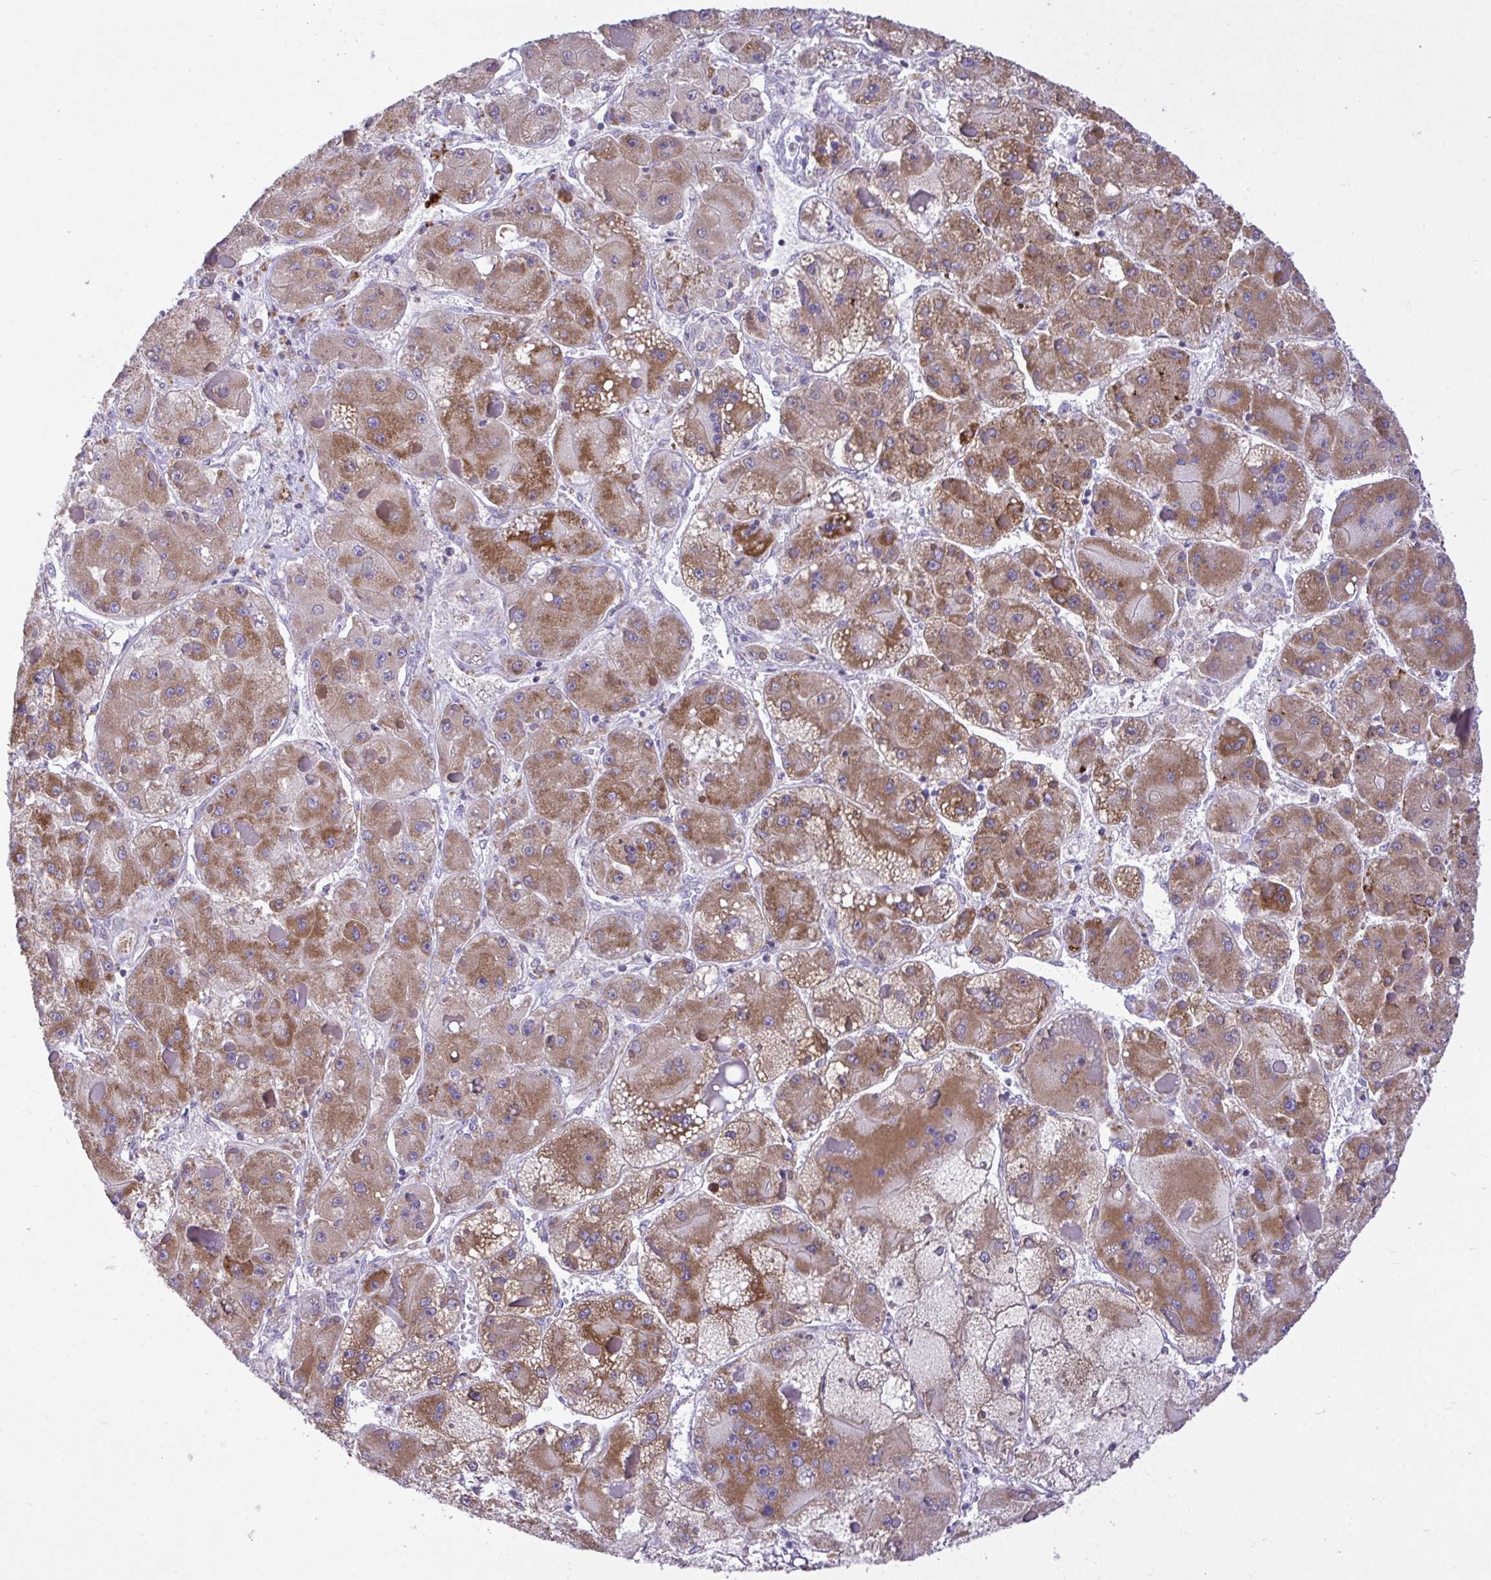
{"staining": {"intensity": "moderate", "quantity": ">75%", "location": "cytoplasmic/membranous"}, "tissue": "liver cancer", "cell_type": "Tumor cells", "image_type": "cancer", "snomed": [{"axis": "morphology", "description": "Carcinoma, Hepatocellular, NOS"}, {"axis": "topography", "description": "Liver"}], "caption": "This is a photomicrograph of IHC staining of liver cancer, which shows moderate staining in the cytoplasmic/membranous of tumor cells.", "gene": "MPC2", "patient": {"sex": "female", "age": 73}}